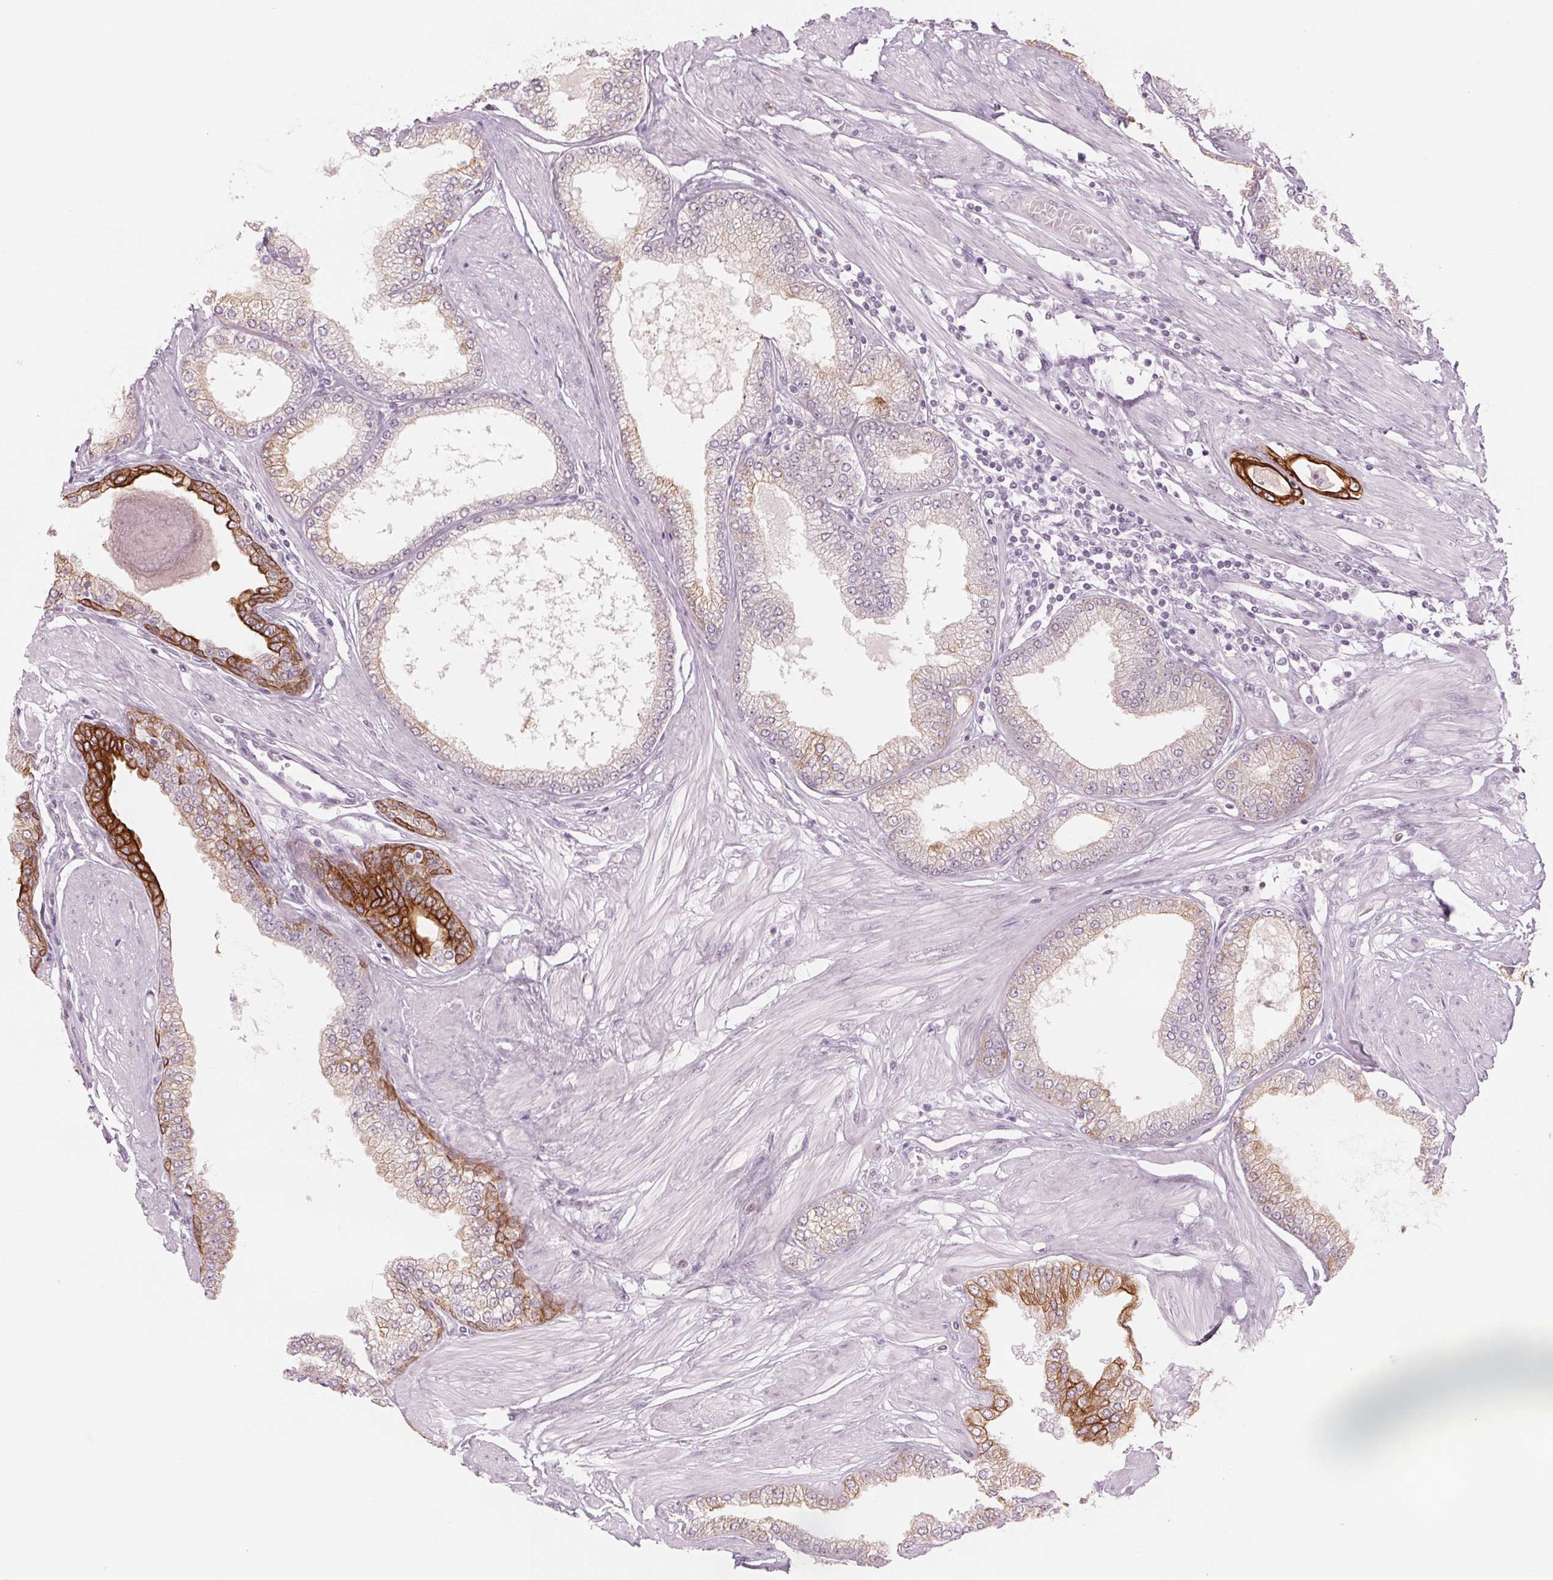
{"staining": {"intensity": "strong", "quantity": "<25%", "location": "cytoplasmic/membranous"}, "tissue": "prostate cancer", "cell_type": "Tumor cells", "image_type": "cancer", "snomed": [{"axis": "morphology", "description": "Adenocarcinoma, Low grade"}, {"axis": "topography", "description": "Prostate"}], "caption": "Immunohistochemistry image of low-grade adenocarcinoma (prostate) stained for a protein (brown), which displays medium levels of strong cytoplasmic/membranous positivity in approximately <25% of tumor cells.", "gene": "SCTR", "patient": {"sex": "male", "age": 55}}